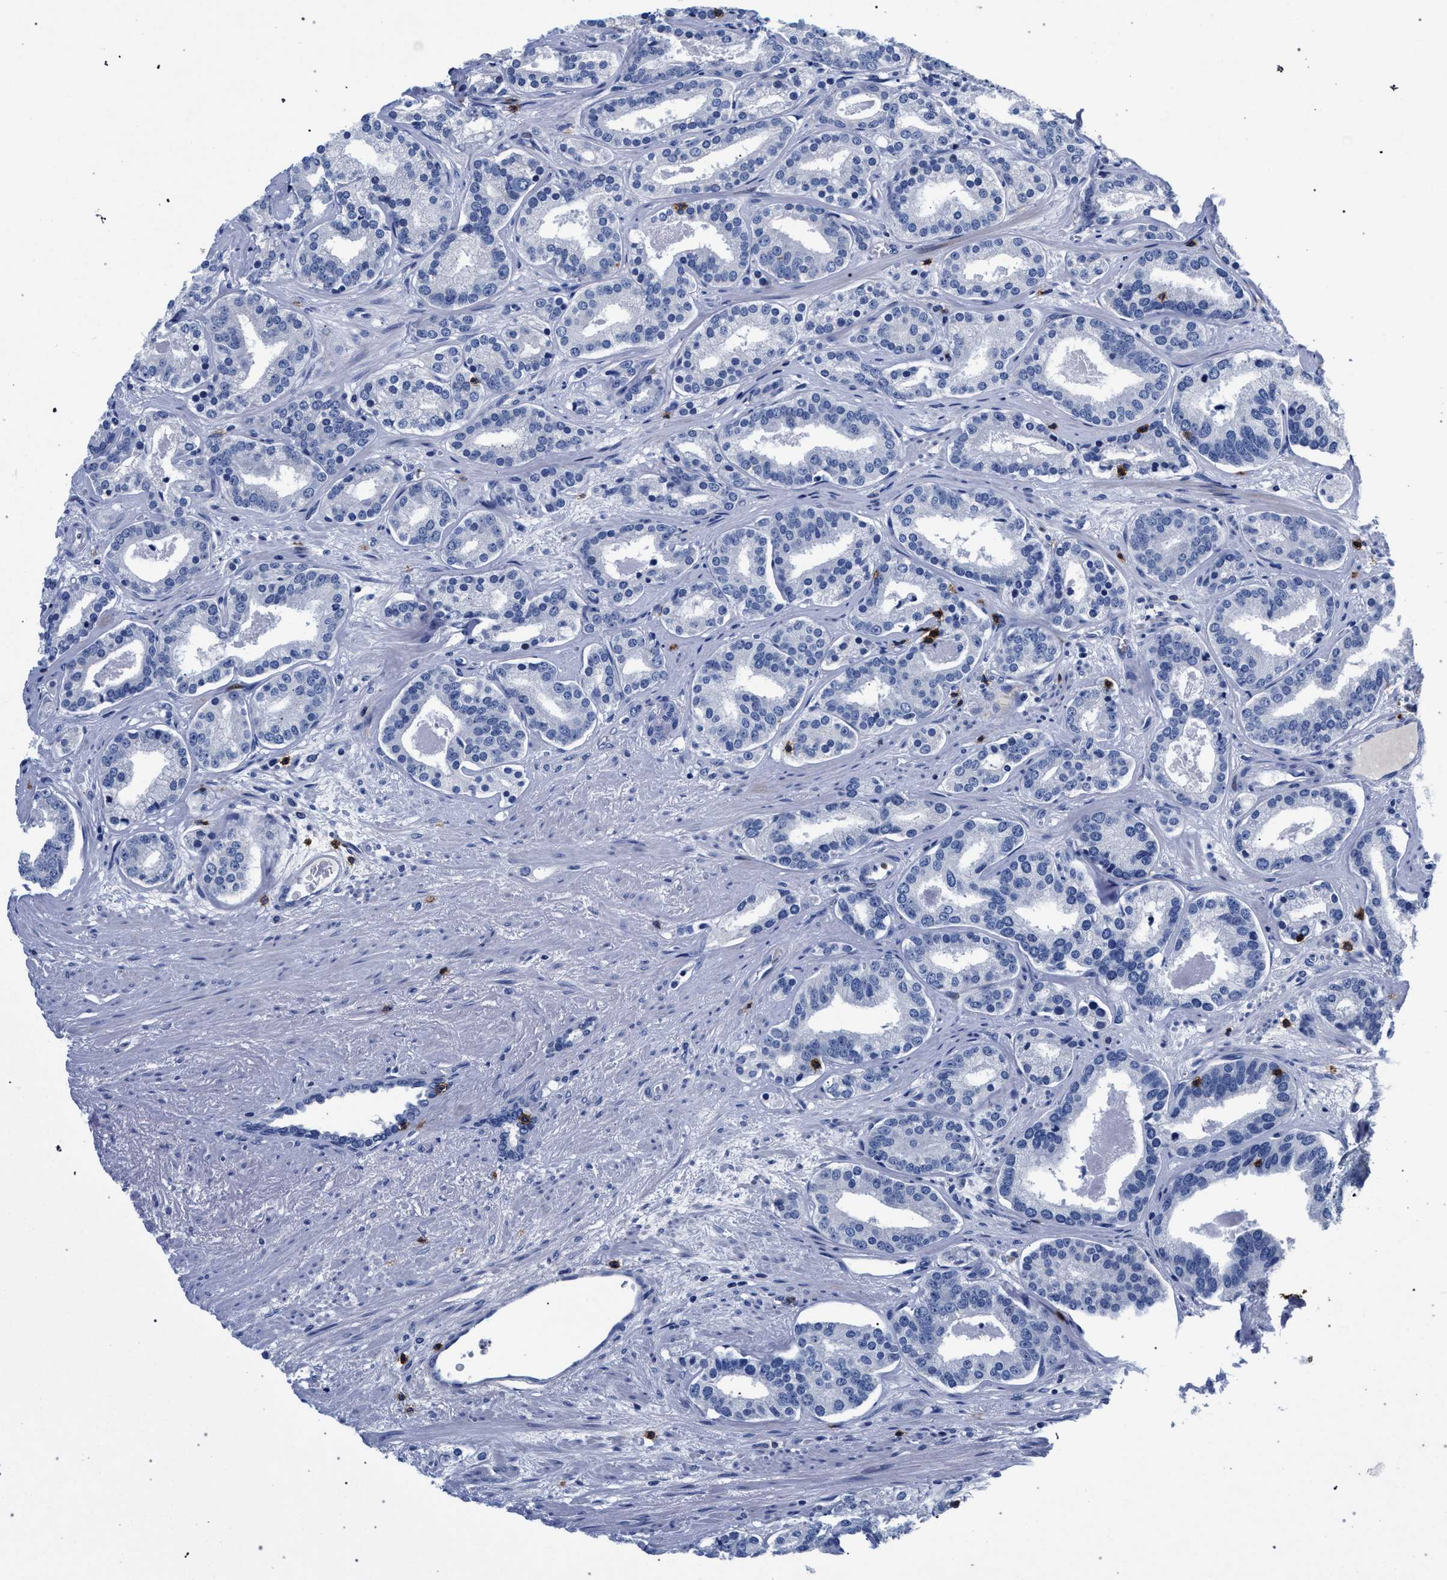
{"staining": {"intensity": "negative", "quantity": "none", "location": "none"}, "tissue": "prostate cancer", "cell_type": "Tumor cells", "image_type": "cancer", "snomed": [{"axis": "morphology", "description": "Adenocarcinoma, Low grade"}, {"axis": "topography", "description": "Prostate"}], "caption": "Protein analysis of prostate cancer (adenocarcinoma (low-grade)) reveals no significant expression in tumor cells.", "gene": "KLRK1", "patient": {"sex": "male", "age": 63}}